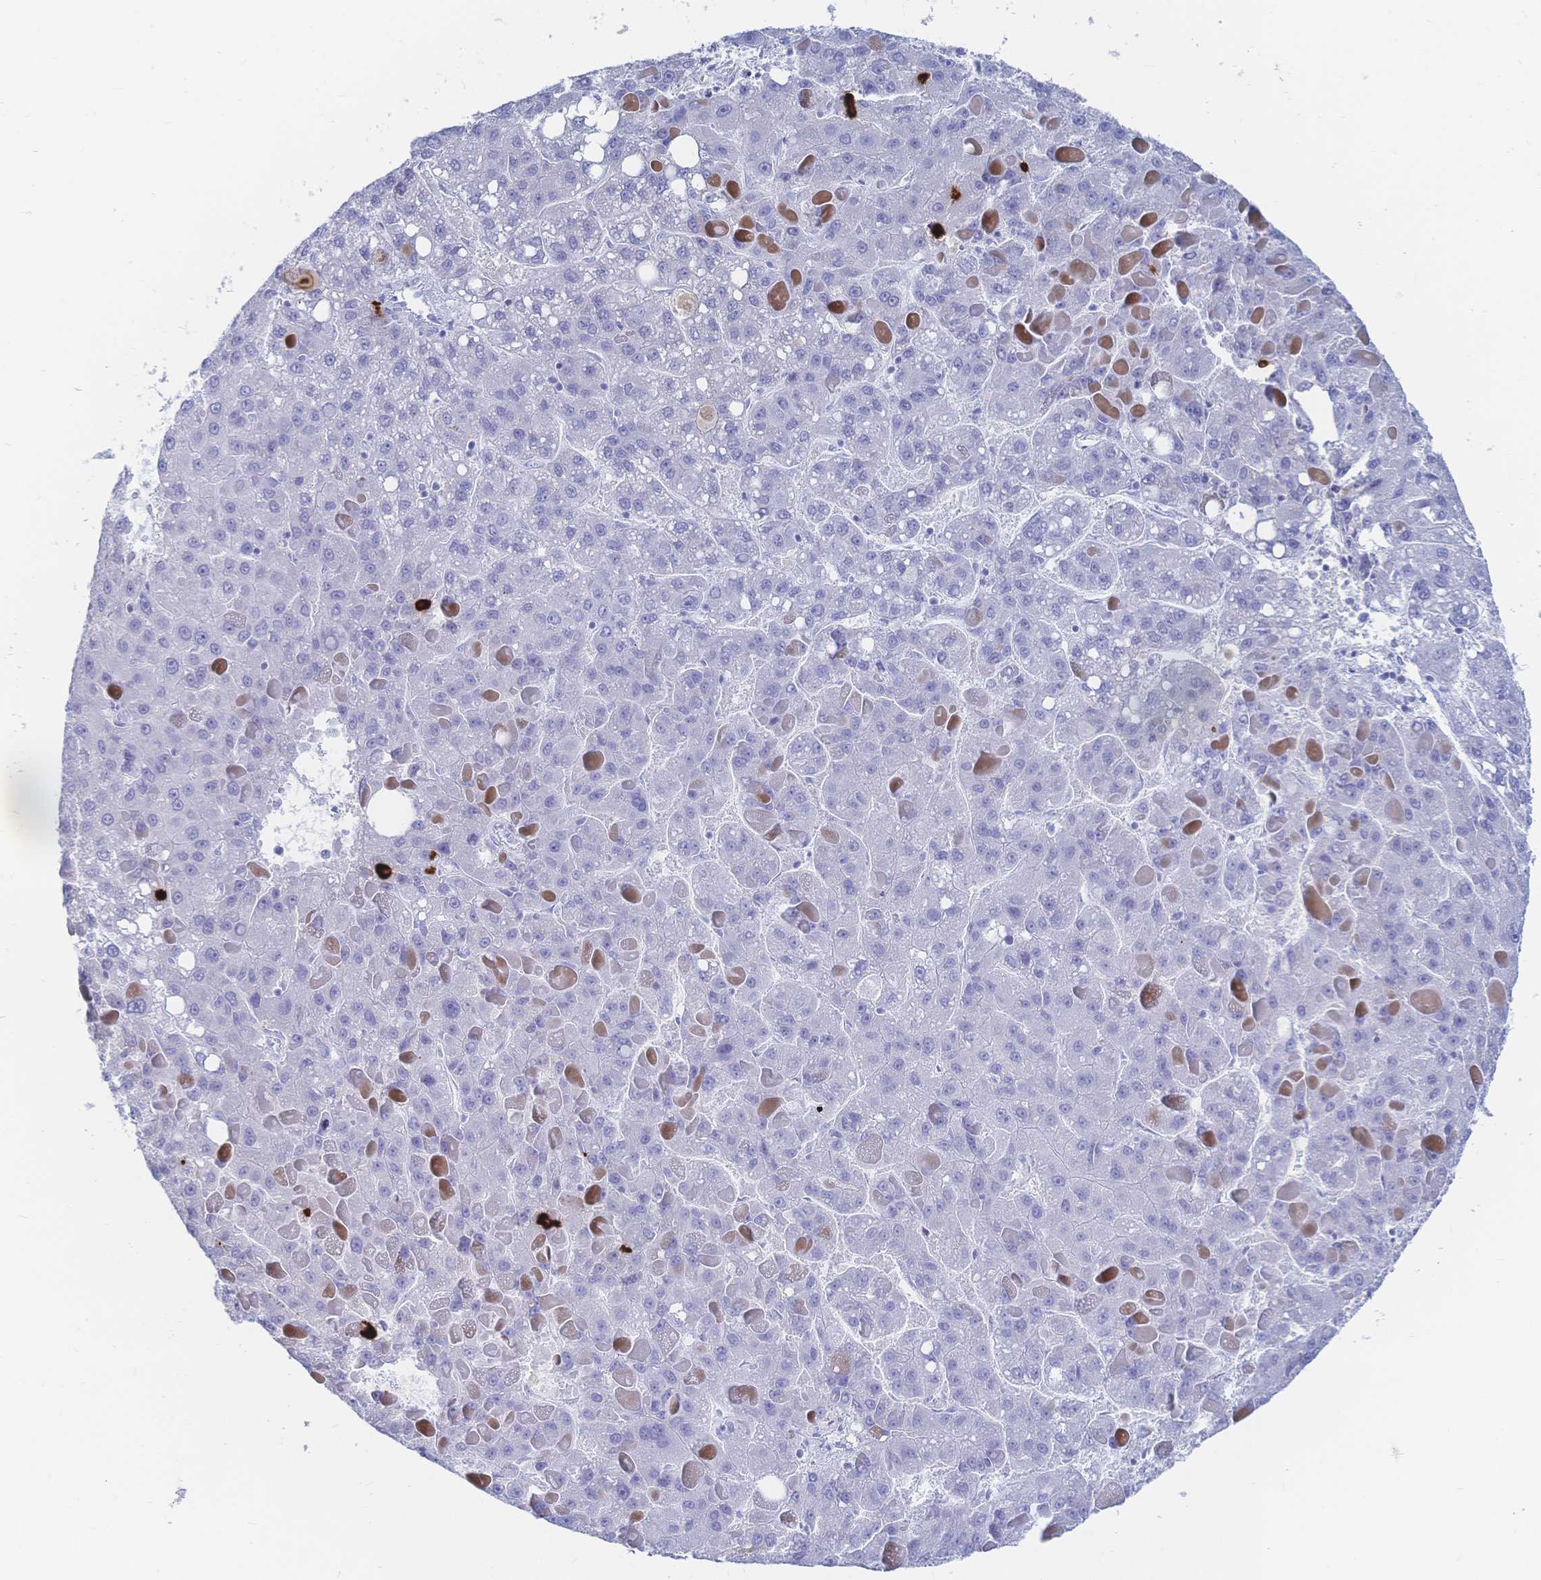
{"staining": {"intensity": "negative", "quantity": "none", "location": "none"}, "tissue": "liver cancer", "cell_type": "Tumor cells", "image_type": "cancer", "snomed": [{"axis": "morphology", "description": "Carcinoma, Hepatocellular, NOS"}, {"axis": "topography", "description": "Liver"}], "caption": "An image of hepatocellular carcinoma (liver) stained for a protein demonstrates no brown staining in tumor cells.", "gene": "IL2RB", "patient": {"sex": "female", "age": 82}}